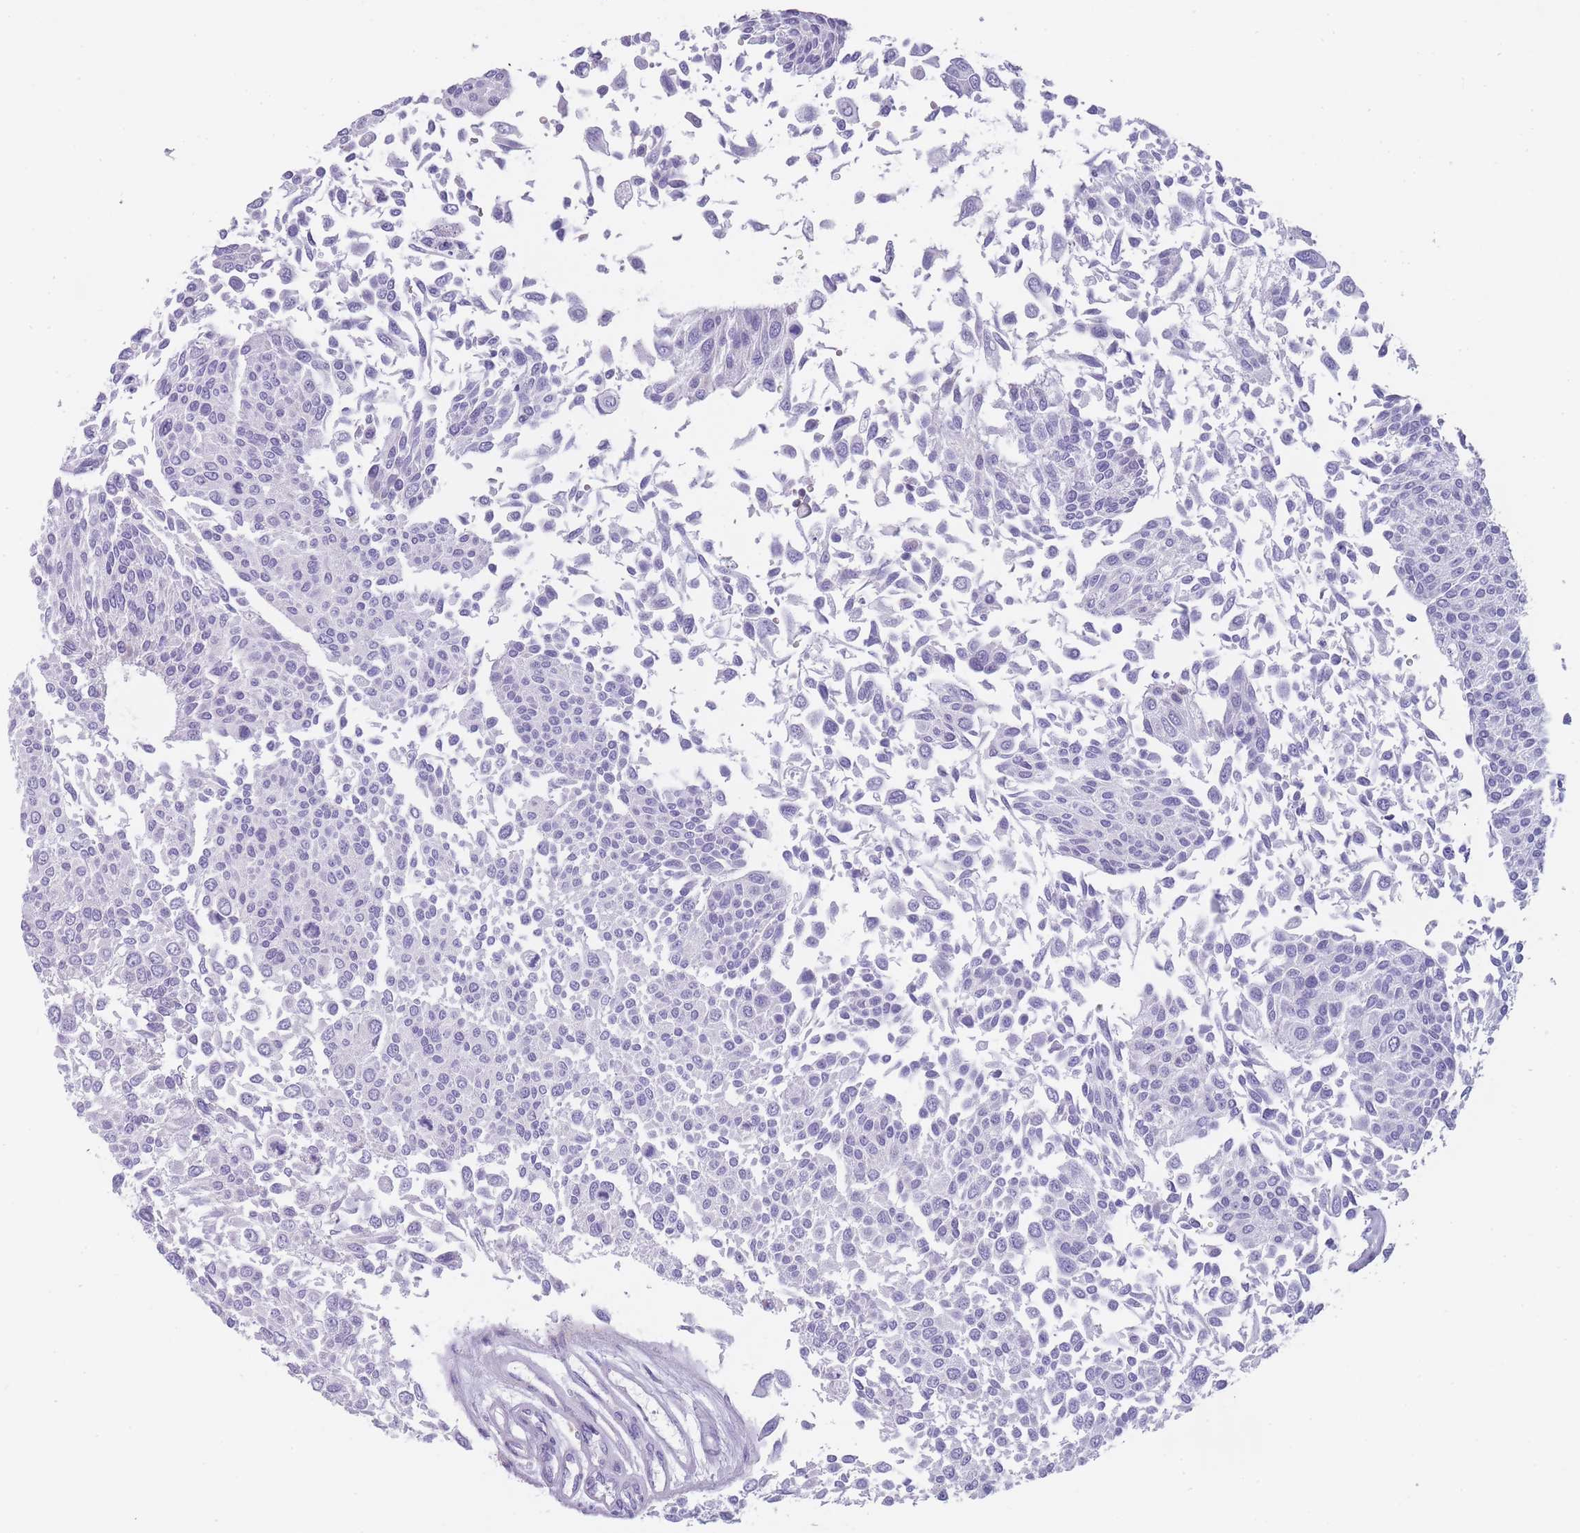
{"staining": {"intensity": "negative", "quantity": "none", "location": "none"}, "tissue": "urothelial cancer", "cell_type": "Tumor cells", "image_type": "cancer", "snomed": [{"axis": "morphology", "description": "Urothelial carcinoma, NOS"}, {"axis": "topography", "description": "Urinary bladder"}], "caption": "Urothelial cancer stained for a protein using IHC reveals no staining tumor cells.", "gene": "CR1L", "patient": {"sex": "male", "age": 55}}